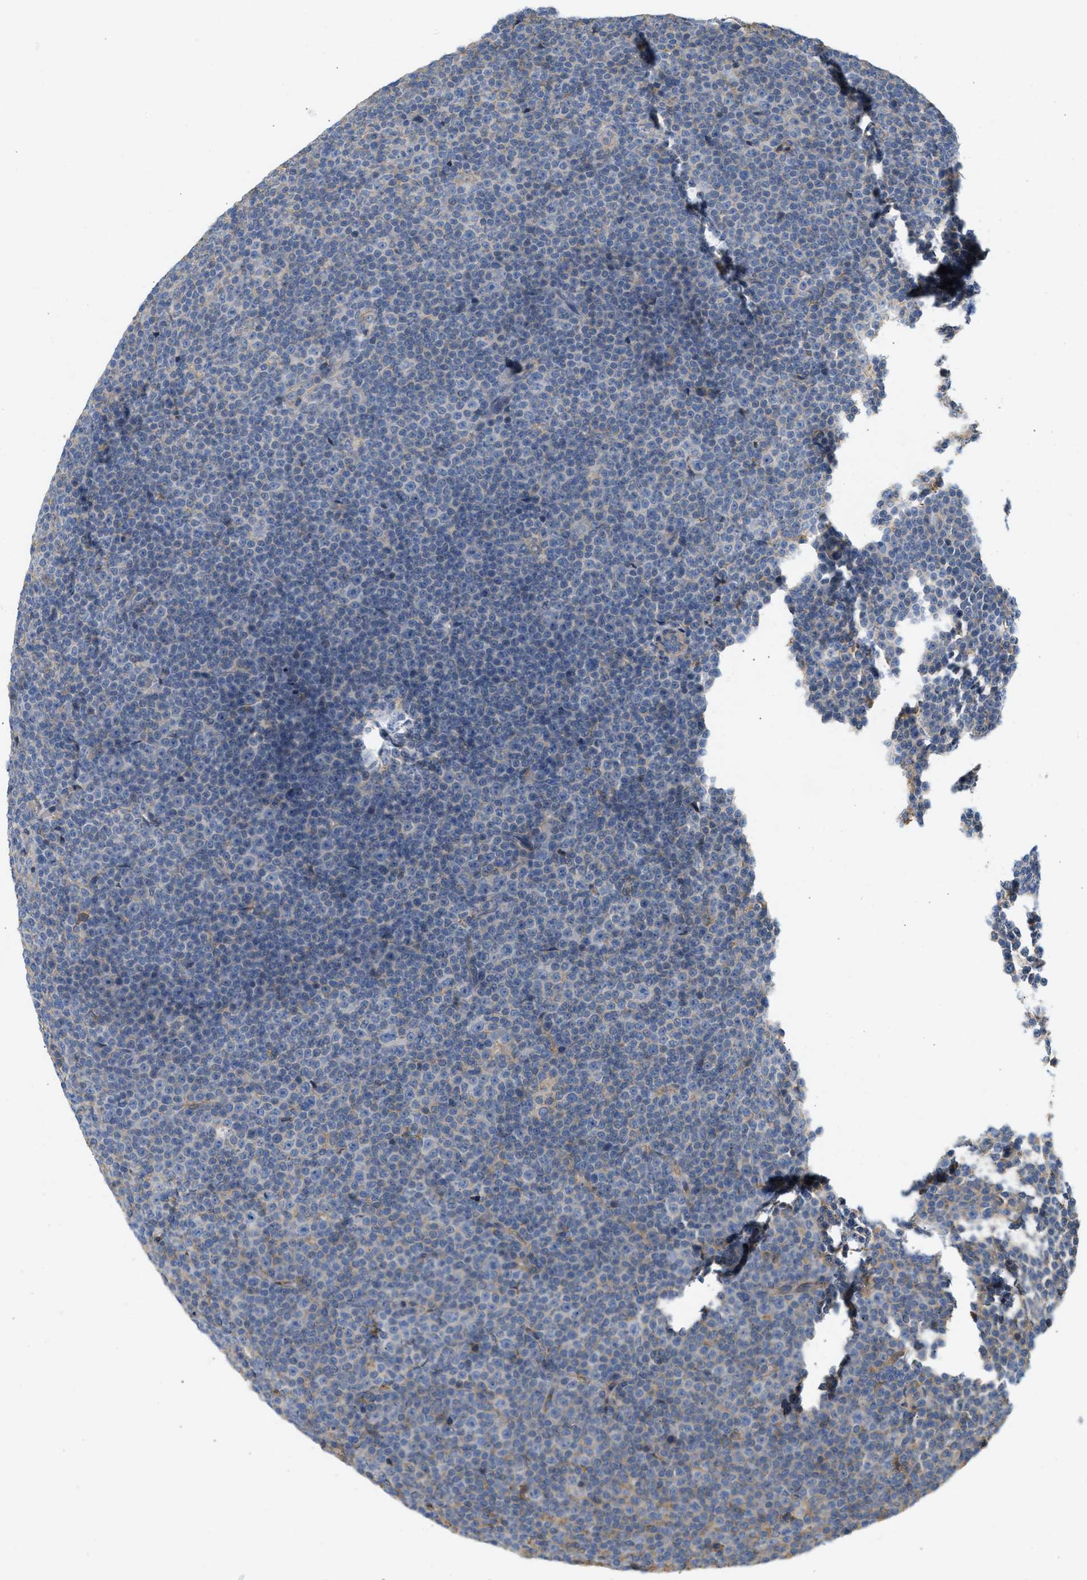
{"staining": {"intensity": "negative", "quantity": "none", "location": "none"}, "tissue": "lymphoma", "cell_type": "Tumor cells", "image_type": "cancer", "snomed": [{"axis": "morphology", "description": "Malignant lymphoma, non-Hodgkin's type, Low grade"}, {"axis": "topography", "description": "Lymph node"}], "caption": "Immunohistochemistry (IHC) photomicrograph of neoplastic tissue: human lymphoma stained with DAB (3,3'-diaminobenzidine) demonstrates no significant protein expression in tumor cells. (DAB immunohistochemistry (IHC) visualized using brightfield microscopy, high magnification).", "gene": "F8", "patient": {"sex": "female", "age": 67}}